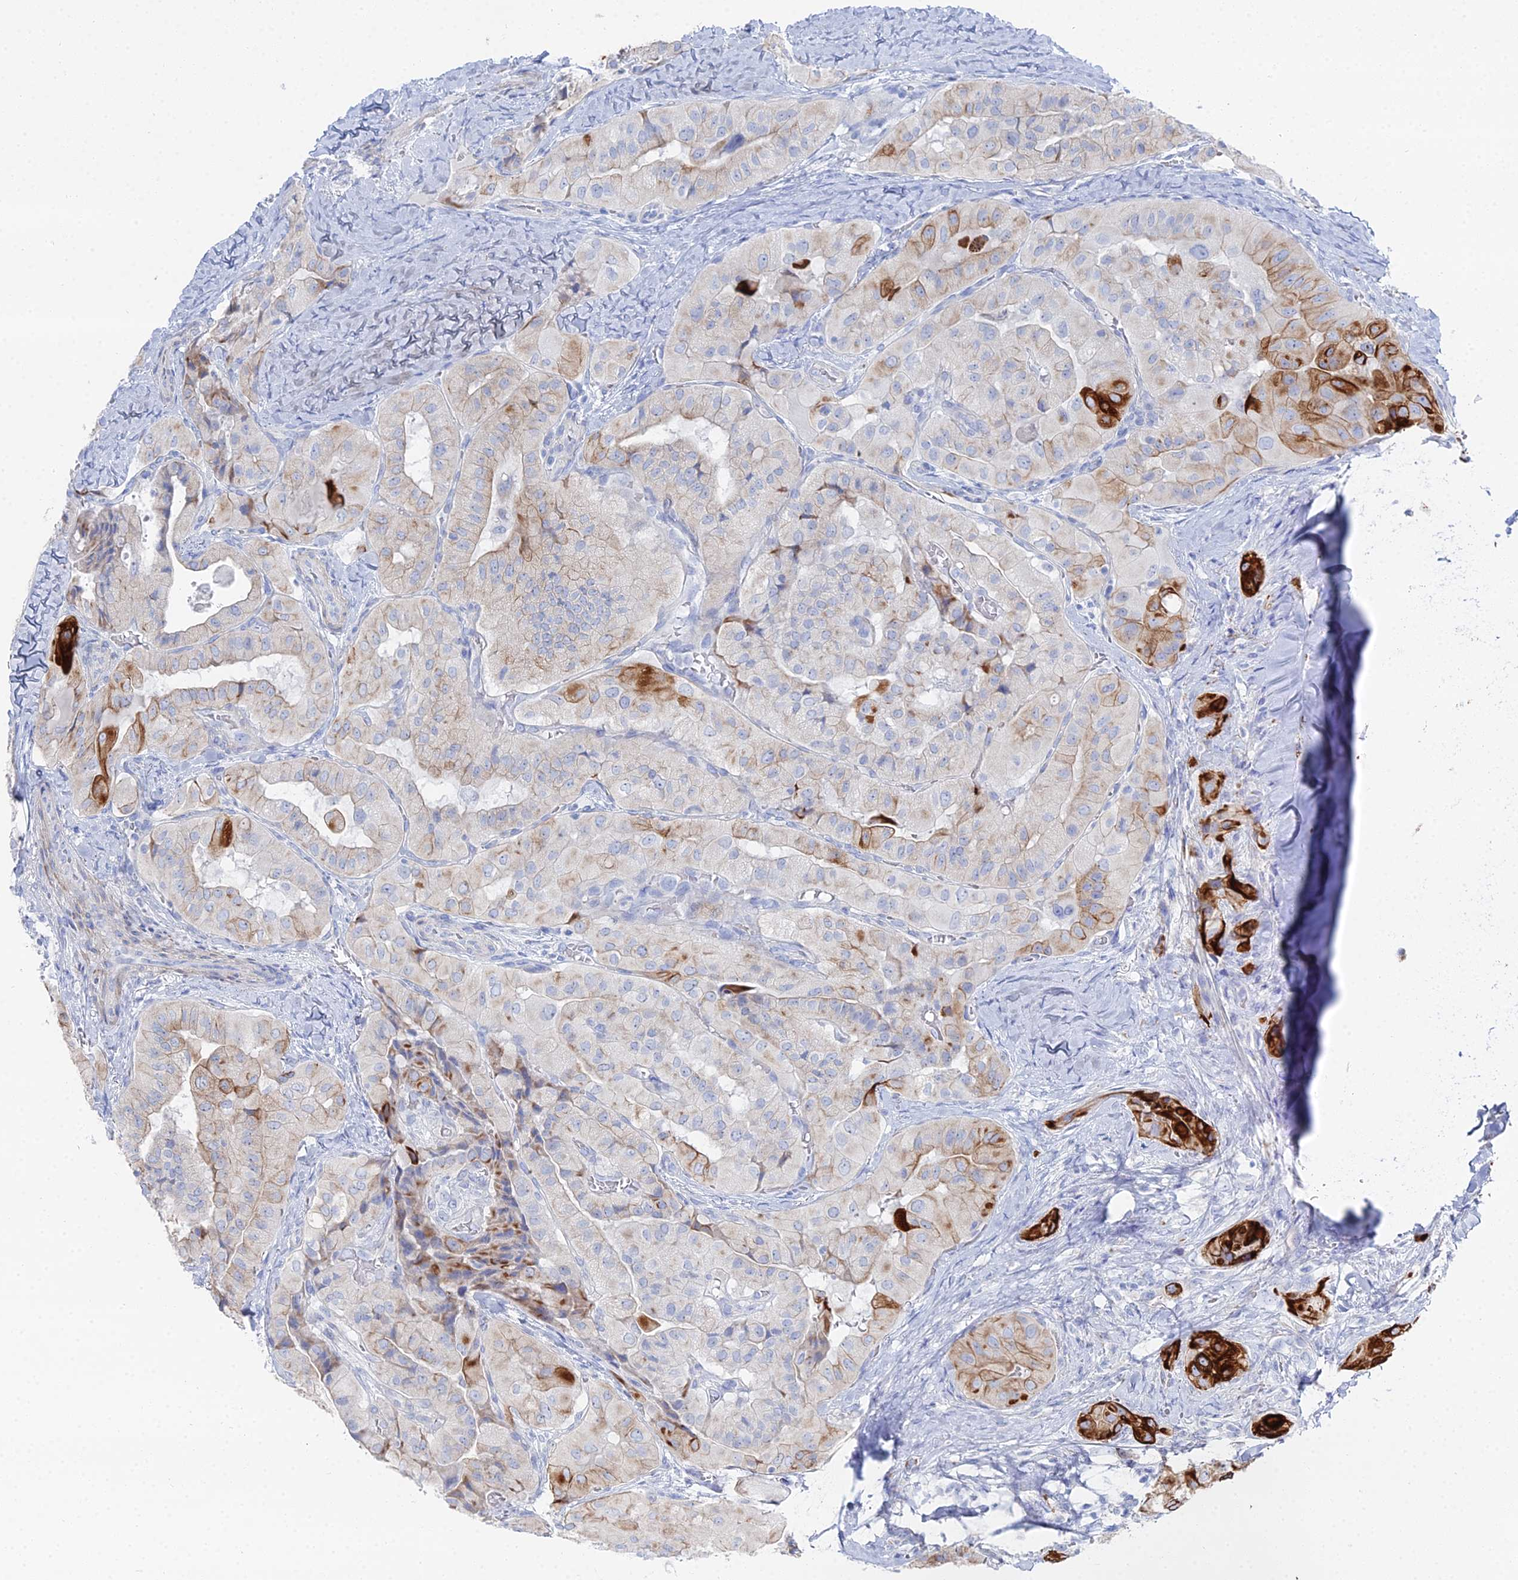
{"staining": {"intensity": "strong", "quantity": "<25%", "location": "cytoplasmic/membranous"}, "tissue": "thyroid cancer", "cell_type": "Tumor cells", "image_type": "cancer", "snomed": [{"axis": "morphology", "description": "Normal tissue, NOS"}, {"axis": "morphology", "description": "Papillary adenocarcinoma, NOS"}, {"axis": "topography", "description": "Thyroid gland"}], "caption": "There is medium levels of strong cytoplasmic/membranous positivity in tumor cells of thyroid cancer, as demonstrated by immunohistochemical staining (brown color).", "gene": "DHX34", "patient": {"sex": "female", "age": 59}}